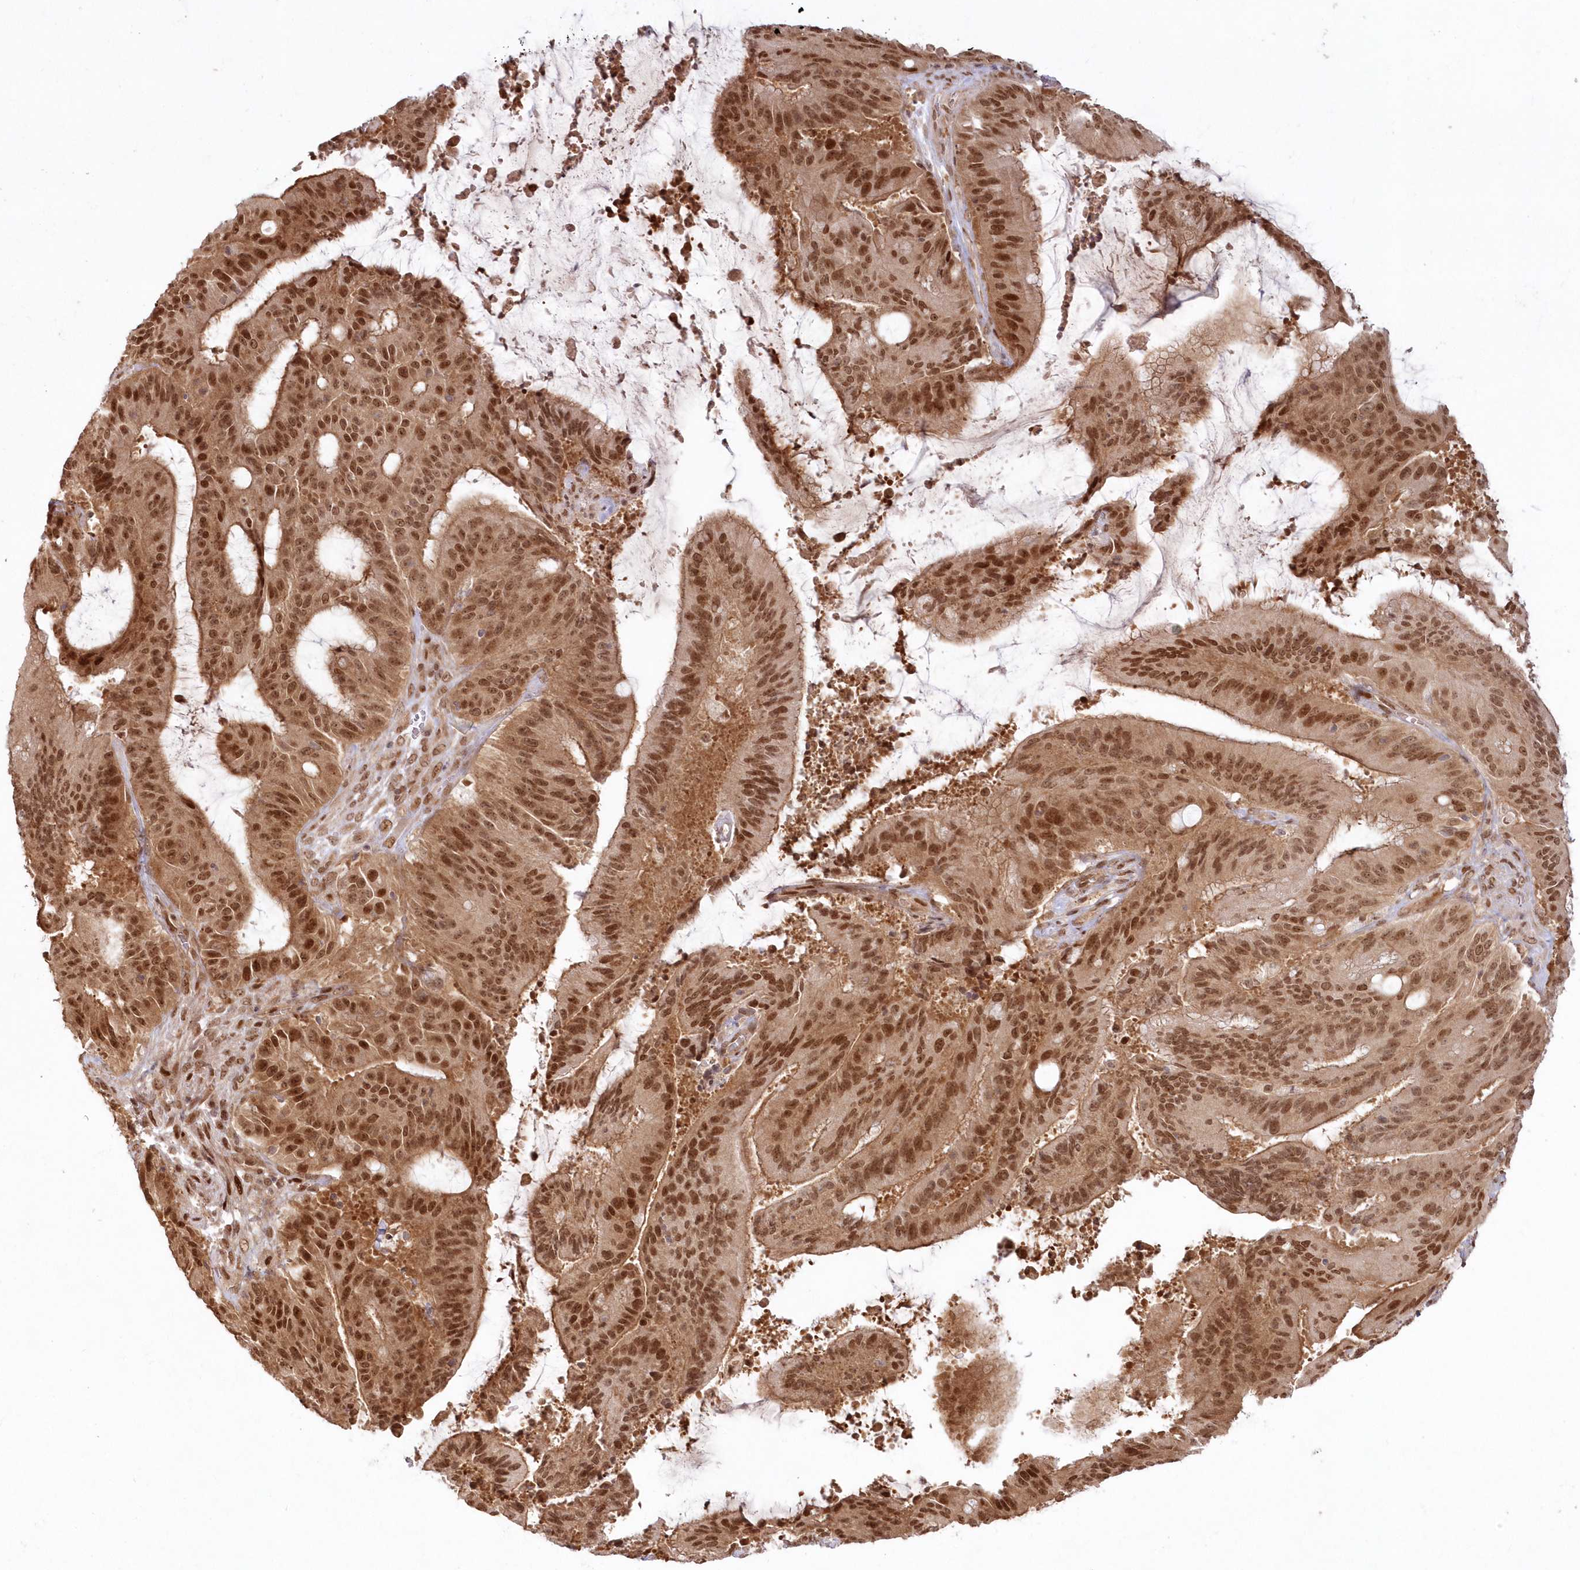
{"staining": {"intensity": "strong", "quantity": ">75%", "location": "cytoplasmic/membranous,nuclear"}, "tissue": "liver cancer", "cell_type": "Tumor cells", "image_type": "cancer", "snomed": [{"axis": "morphology", "description": "Normal tissue, NOS"}, {"axis": "morphology", "description": "Cholangiocarcinoma"}, {"axis": "topography", "description": "Liver"}, {"axis": "topography", "description": "Peripheral nerve tissue"}], "caption": "Liver cholangiocarcinoma tissue exhibits strong cytoplasmic/membranous and nuclear expression in approximately >75% of tumor cells, visualized by immunohistochemistry. The staining was performed using DAB (3,3'-diaminobenzidine) to visualize the protein expression in brown, while the nuclei were stained in blue with hematoxylin (Magnification: 20x).", "gene": "TOGARAM2", "patient": {"sex": "female", "age": 73}}